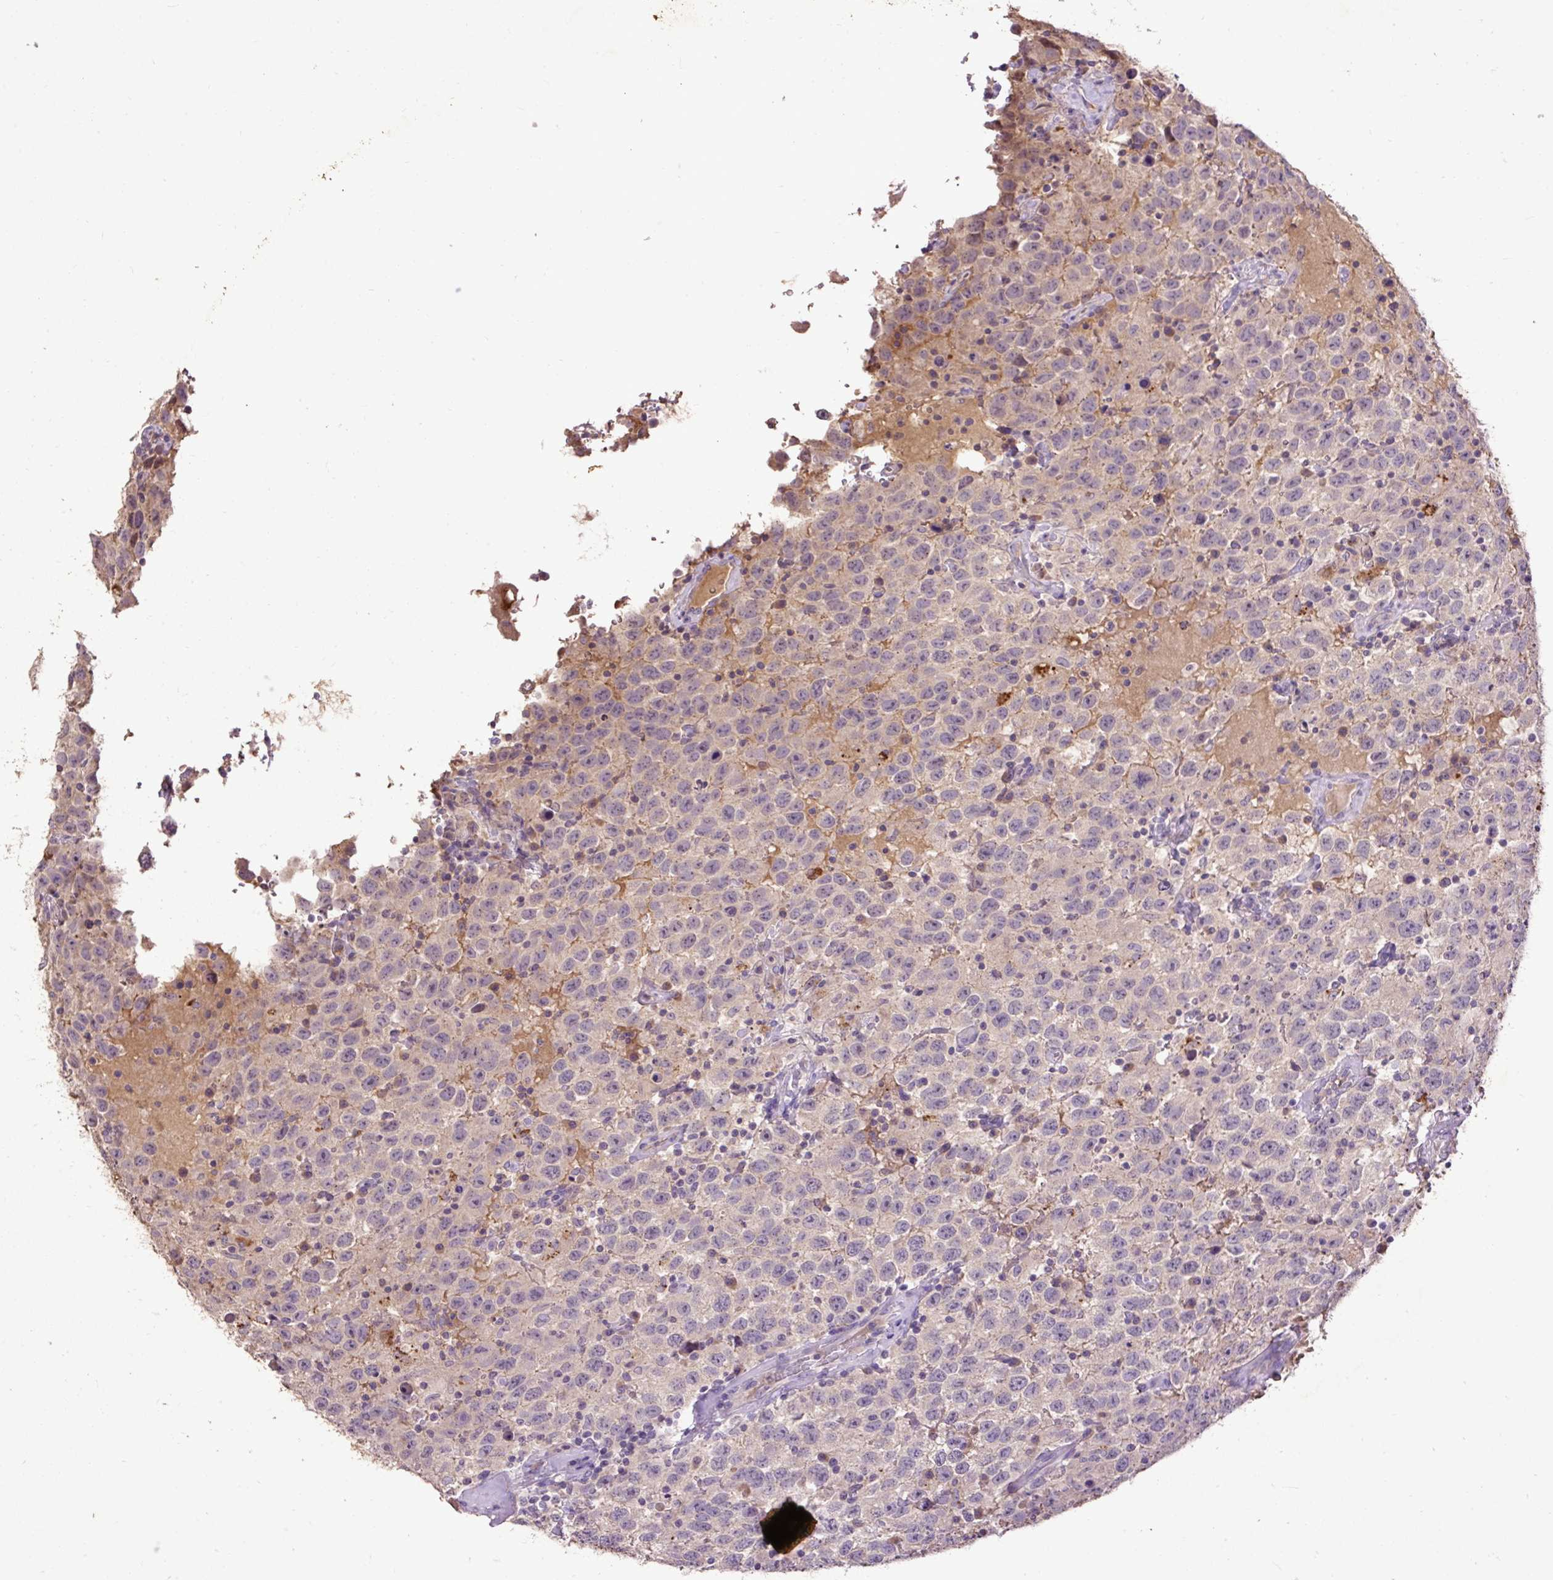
{"staining": {"intensity": "weak", "quantity": "<25%", "location": "cytoplasmic/membranous"}, "tissue": "testis cancer", "cell_type": "Tumor cells", "image_type": "cancer", "snomed": [{"axis": "morphology", "description": "Seminoma, NOS"}, {"axis": "topography", "description": "Testis"}], "caption": "Immunohistochemistry histopathology image of human testis seminoma stained for a protein (brown), which shows no expression in tumor cells.", "gene": "LRTM2", "patient": {"sex": "male", "age": 41}}